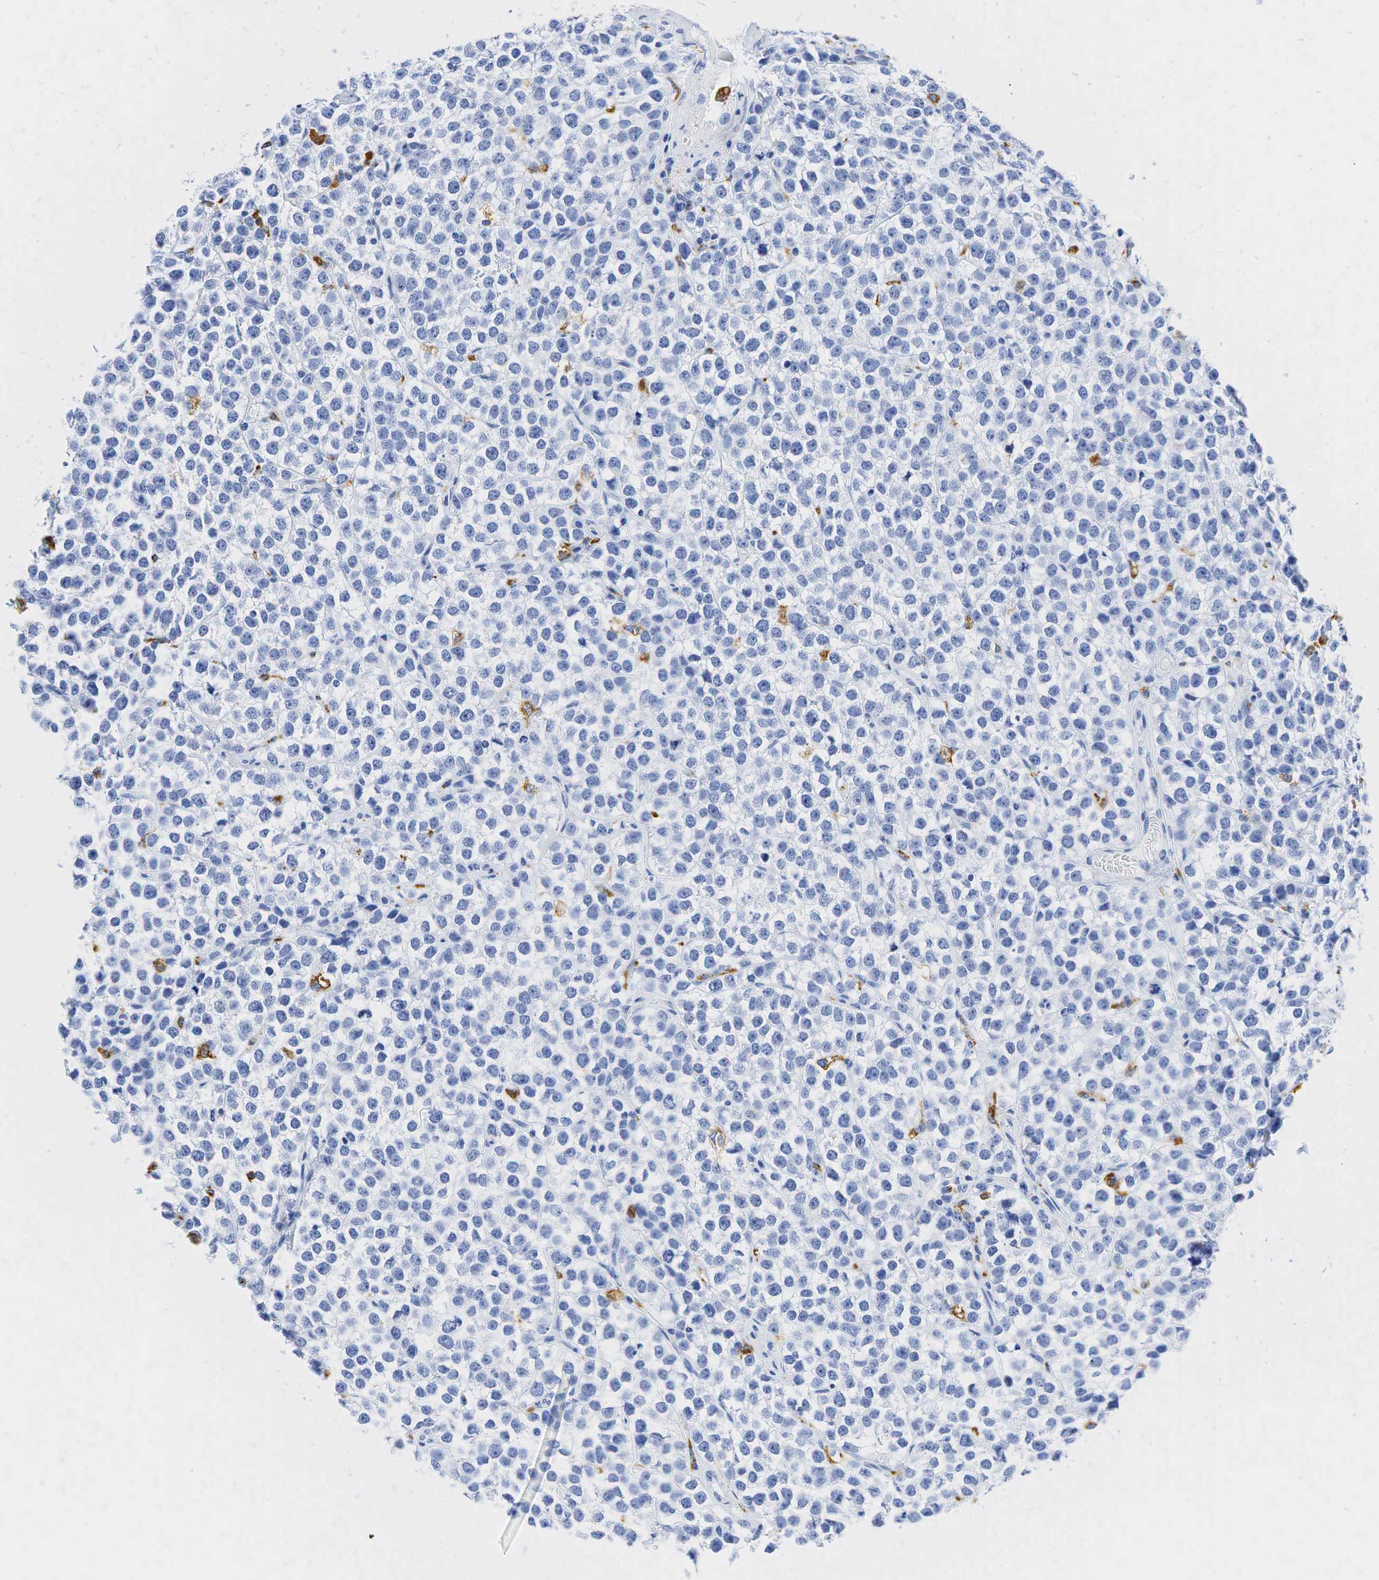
{"staining": {"intensity": "negative", "quantity": "none", "location": "none"}, "tissue": "testis cancer", "cell_type": "Tumor cells", "image_type": "cancer", "snomed": [{"axis": "morphology", "description": "Seminoma, NOS"}, {"axis": "topography", "description": "Testis"}], "caption": "The immunohistochemistry image has no significant positivity in tumor cells of testis seminoma tissue.", "gene": "CD68", "patient": {"sex": "male", "age": 25}}